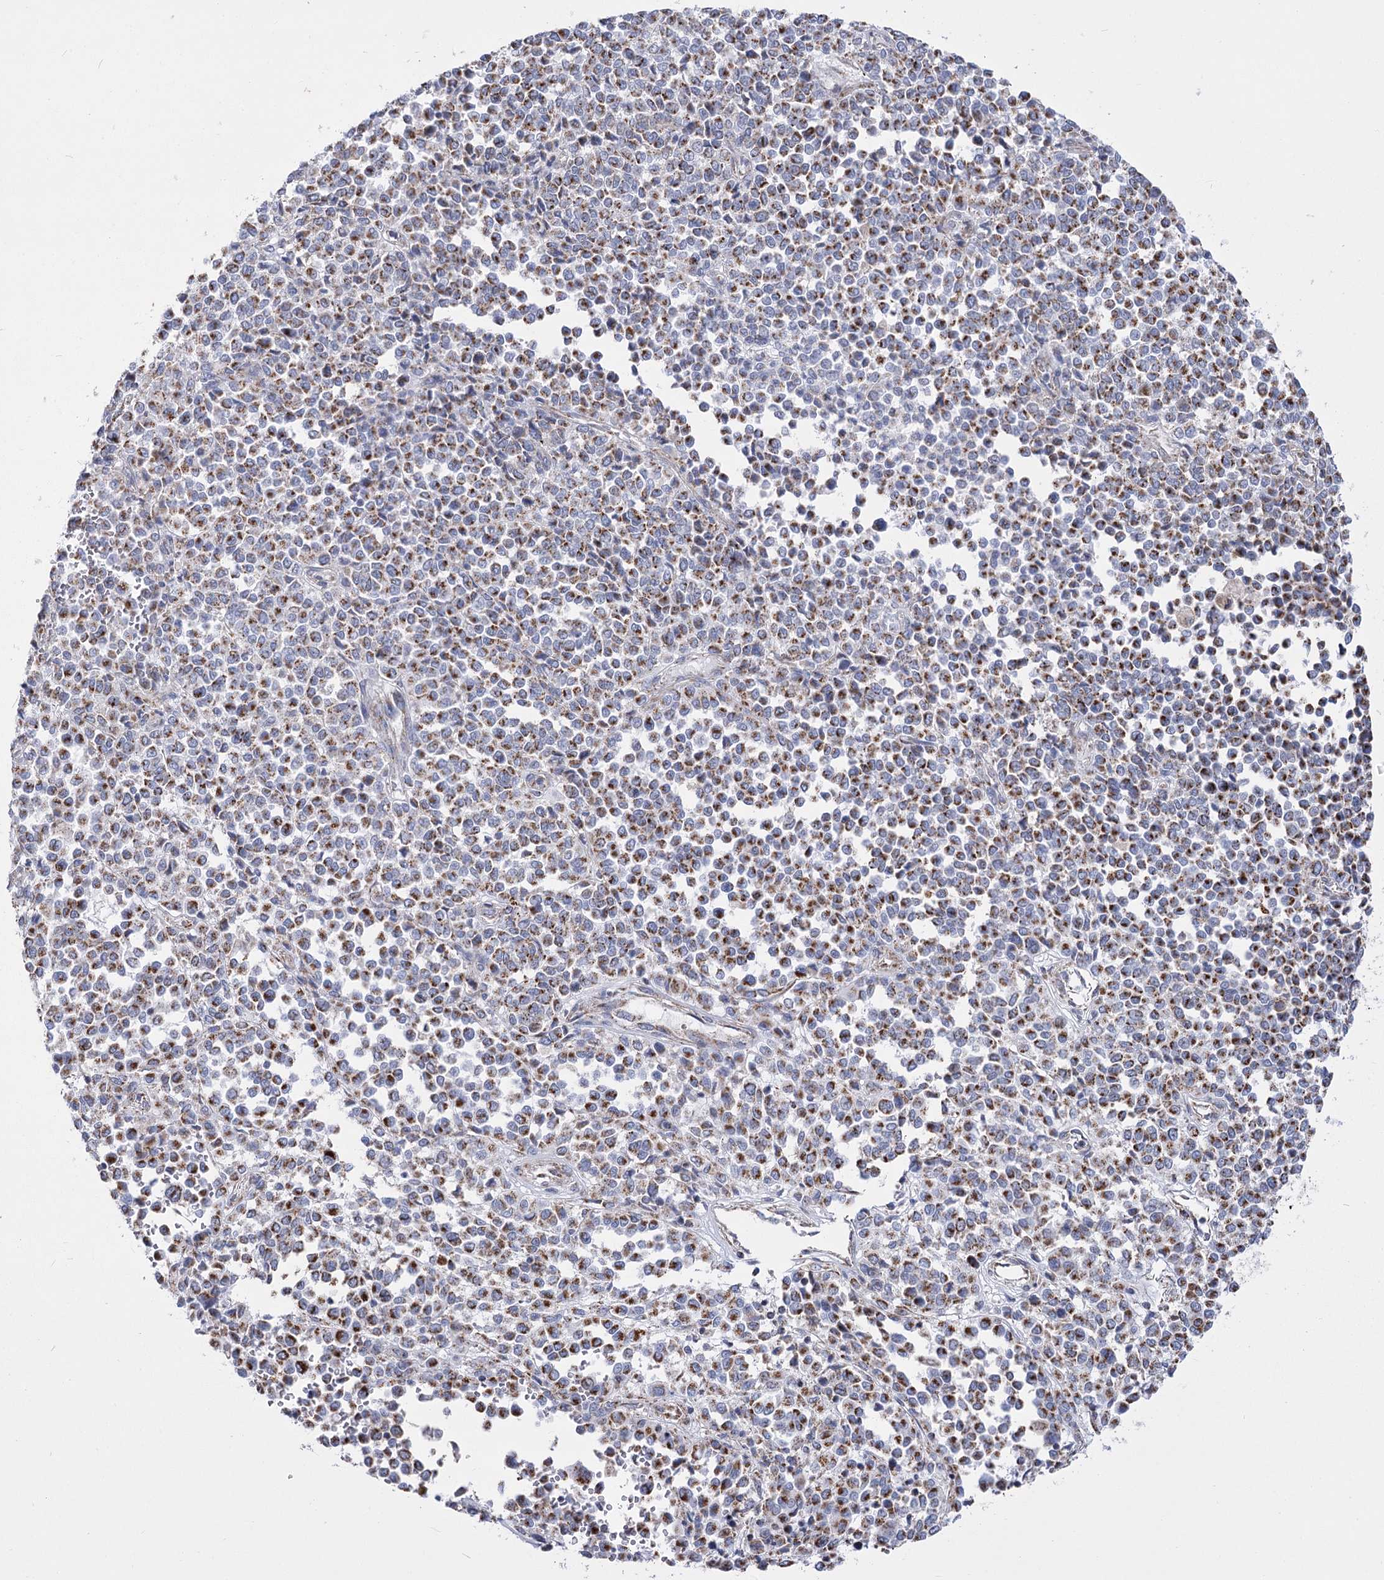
{"staining": {"intensity": "strong", "quantity": "25%-75%", "location": "cytoplasmic/membranous"}, "tissue": "melanoma", "cell_type": "Tumor cells", "image_type": "cancer", "snomed": [{"axis": "morphology", "description": "Malignant melanoma, Metastatic site"}, {"axis": "topography", "description": "Pancreas"}], "caption": "Strong cytoplasmic/membranous protein expression is present in about 25%-75% of tumor cells in malignant melanoma (metastatic site).", "gene": "PDHB", "patient": {"sex": "female", "age": 30}}